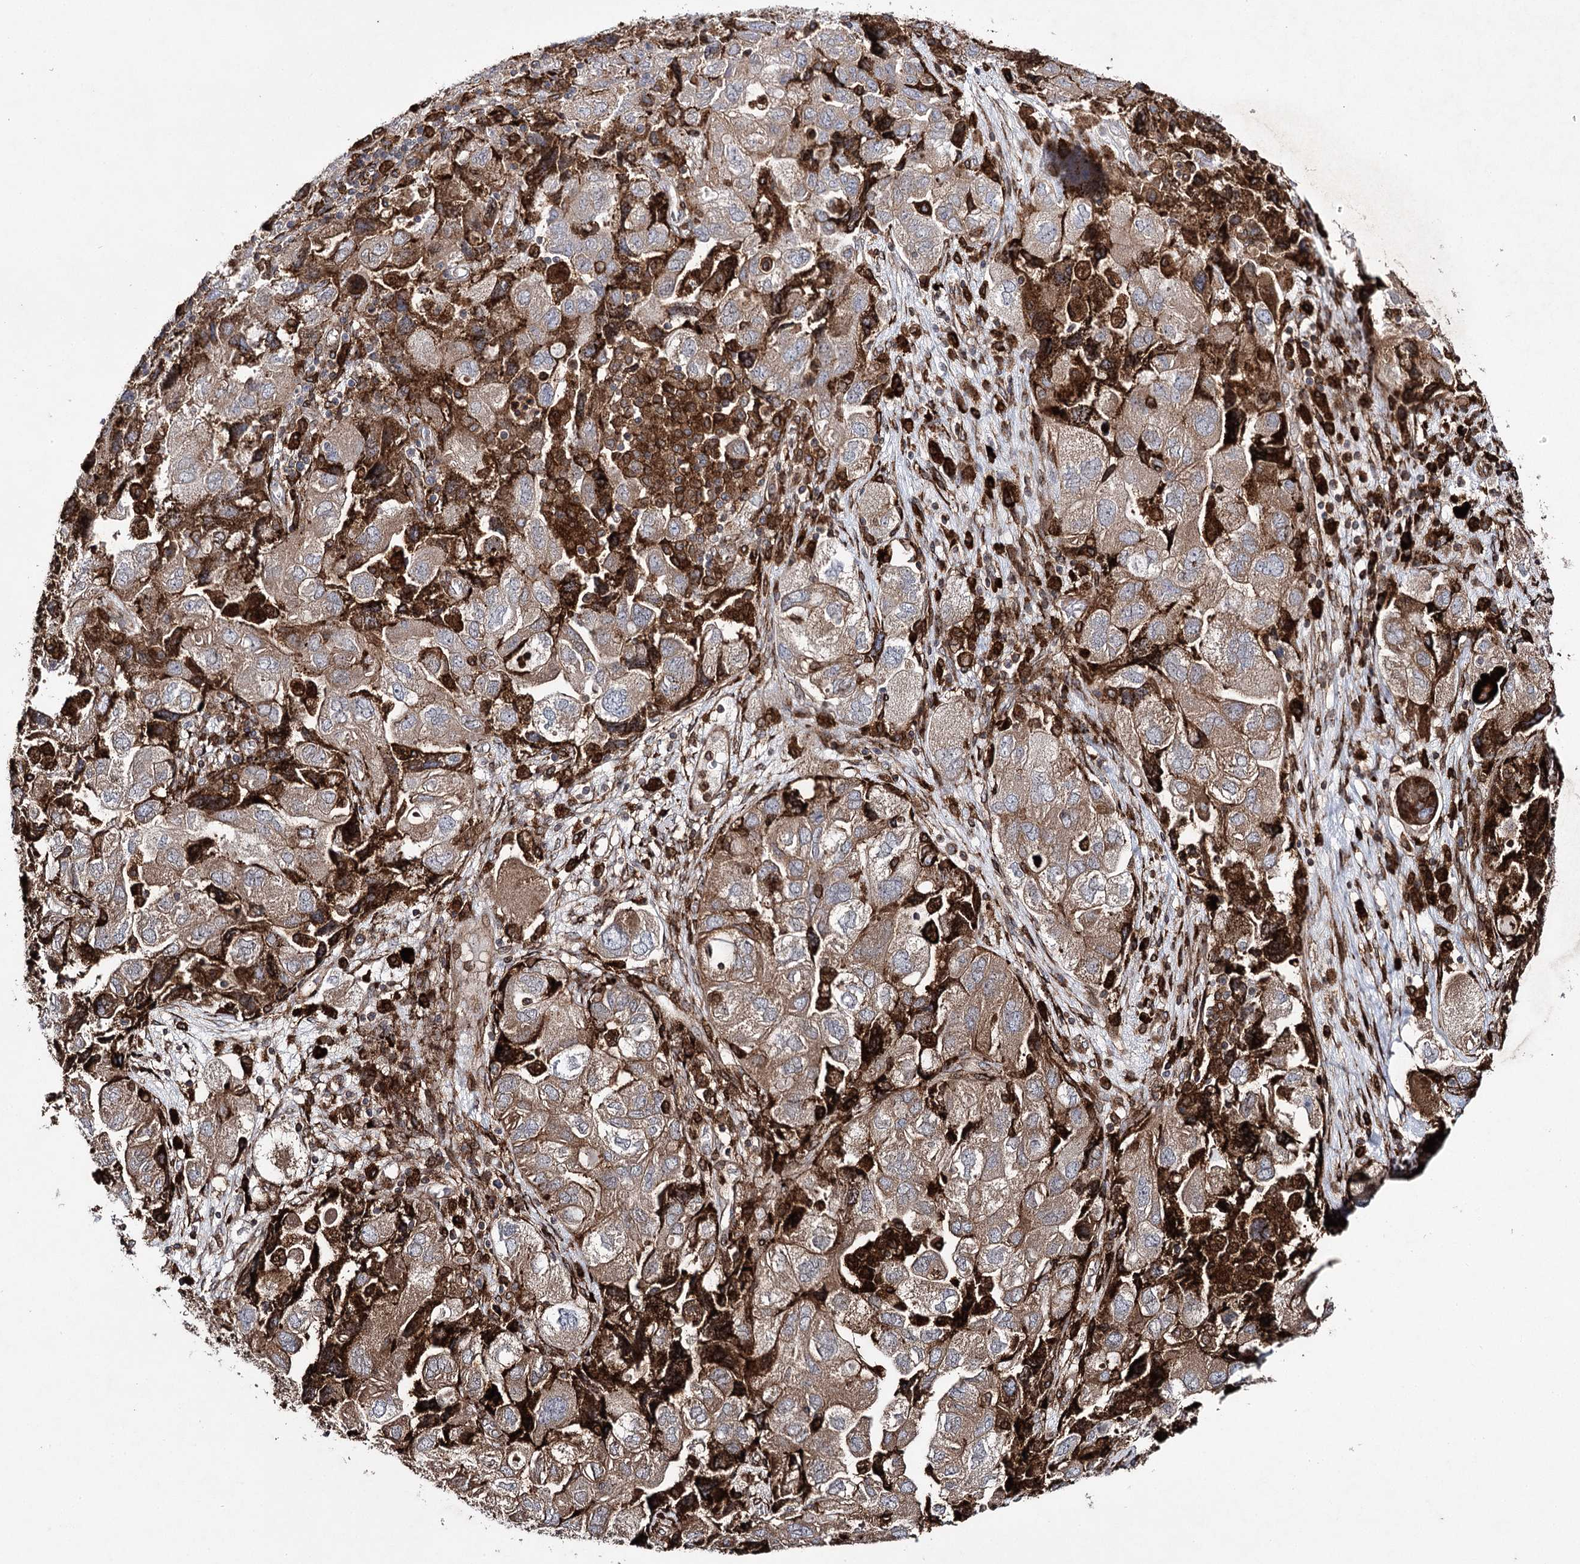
{"staining": {"intensity": "strong", "quantity": "25%-75%", "location": "cytoplasmic/membranous"}, "tissue": "ovarian cancer", "cell_type": "Tumor cells", "image_type": "cancer", "snomed": [{"axis": "morphology", "description": "Carcinoma, NOS"}, {"axis": "morphology", "description": "Cystadenocarcinoma, serous, NOS"}, {"axis": "topography", "description": "Ovary"}], "caption": "Immunohistochemistry (IHC) photomicrograph of neoplastic tissue: human ovarian carcinoma stained using immunohistochemistry (IHC) reveals high levels of strong protein expression localized specifically in the cytoplasmic/membranous of tumor cells, appearing as a cytoplasmic/membranous brown color.", "gene": "DCUN1D4", "patient": {"sex": "female", "age": 69}}